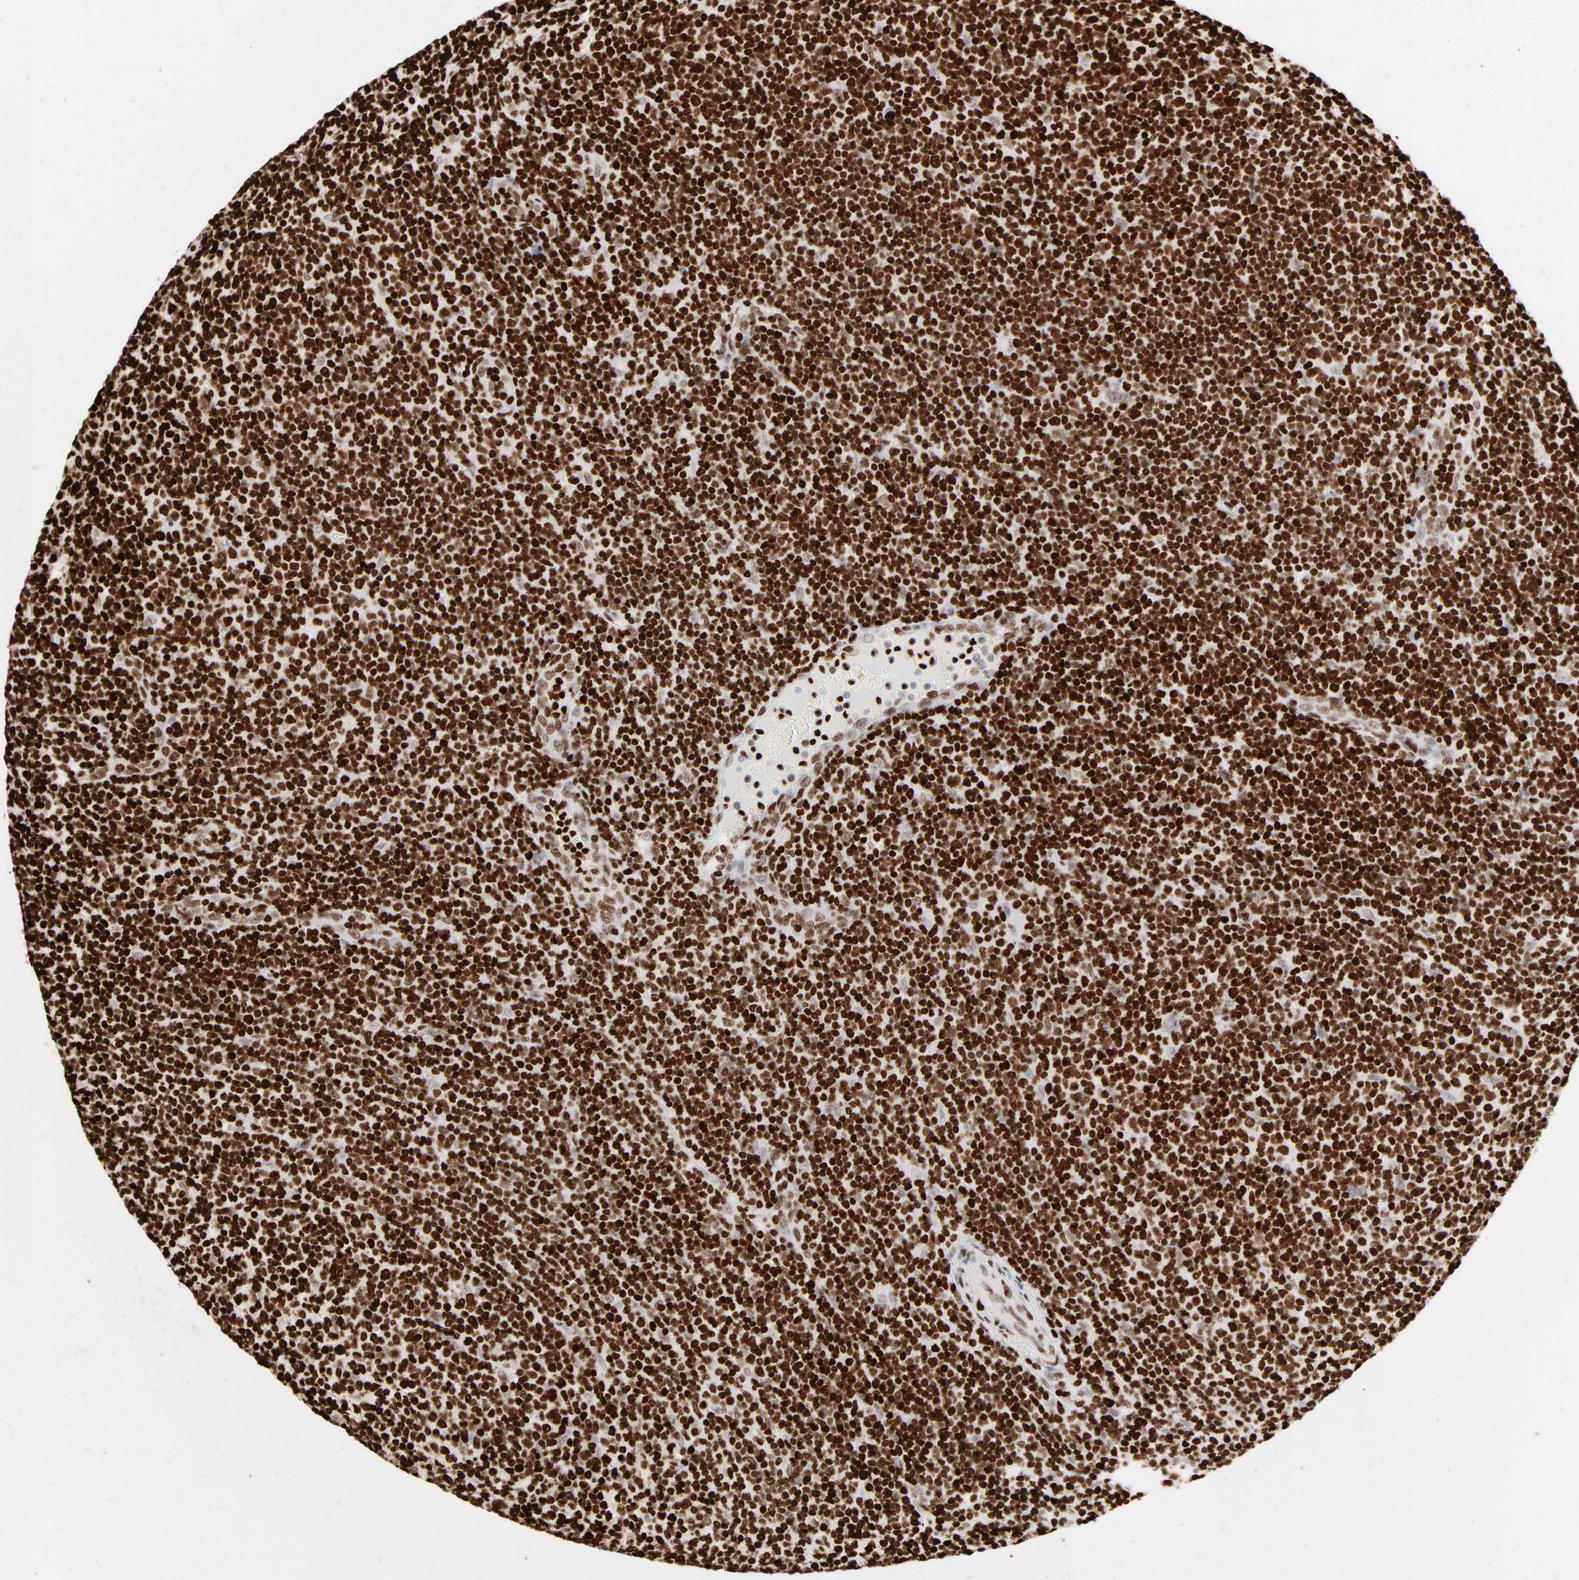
{"staining": {"intensity": "strong", "quantity": ">75%", "location": "nuclear"}, "tissue": "lymphoma", "cell_type": "Tumor cells", "image_type": "cancer", "snomed": [{"axis": "morphology", "description": "Malignant lymphoma, non-Hodgkin's type, Low grade"}, {"axis": "topography", "description": "Lymph node"}], "caption": "Immunohistochemical staining of human malignant lymphoma, non-Hodgkin's type (low-grade) exhibits strong nuclear protein positivity in approximately >75% of tumor cells.", "gene": "HMGB2", "patient": {"sex": "male", "age": 70}}